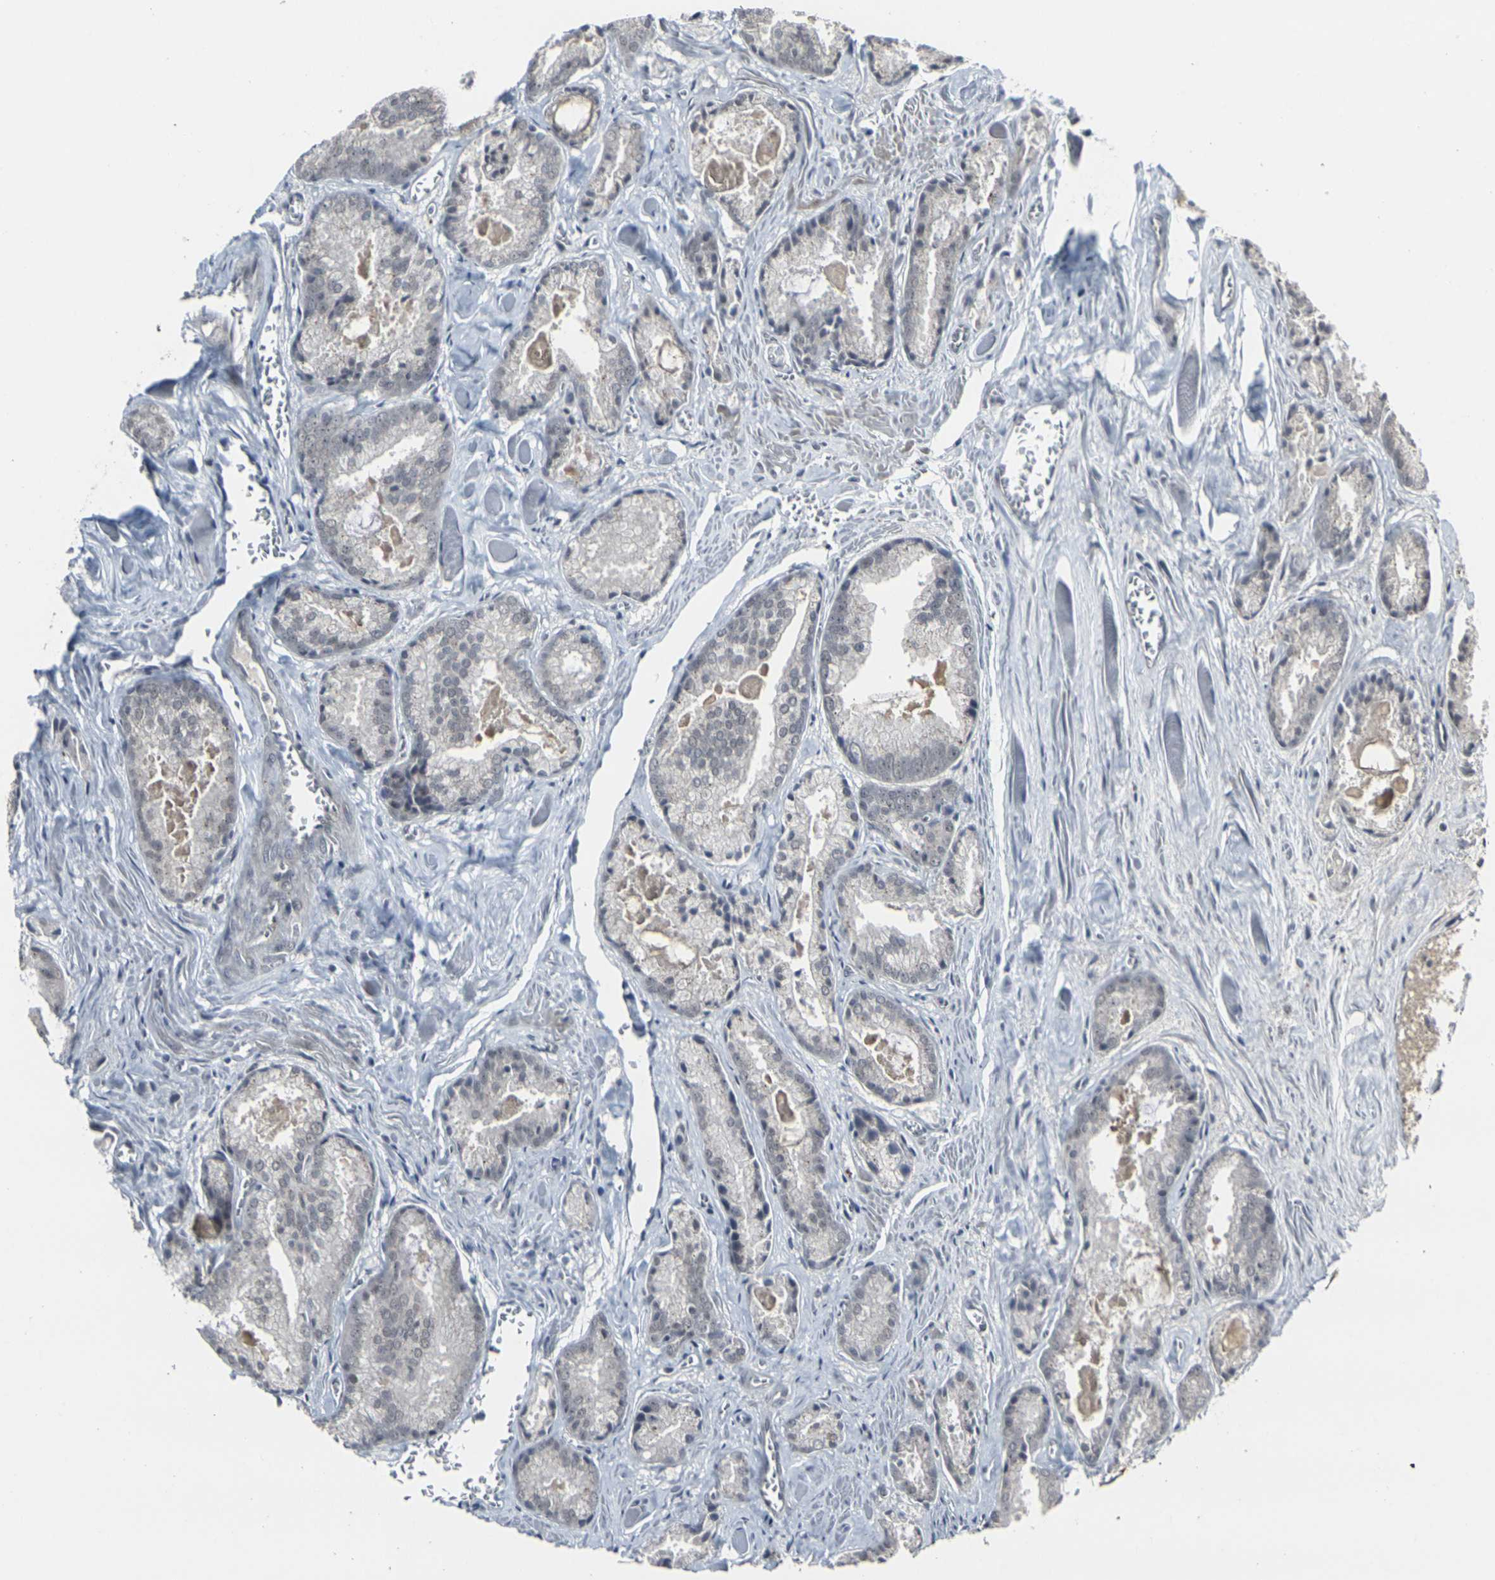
{"staining": {"intensity": "weak", "quantity": "<25%", "location": "cytoplasmic/membranous"}, "tissue": "prostate cancer", "cell_type": "Tumor cells", "image_type": "cancer", "snomed": [{"axis": "morphology", "description": "Adenocarcinoma, Low grade"}, {"axis": "topography", "description": "Prostate"}], "caption": "Histopathology image shows no protein positivity in tumor cells of prostate adenocarcinoma (low-grade) tissue.", "gene": "GPR19", "patient": {"sex": "male", "age": 64}}